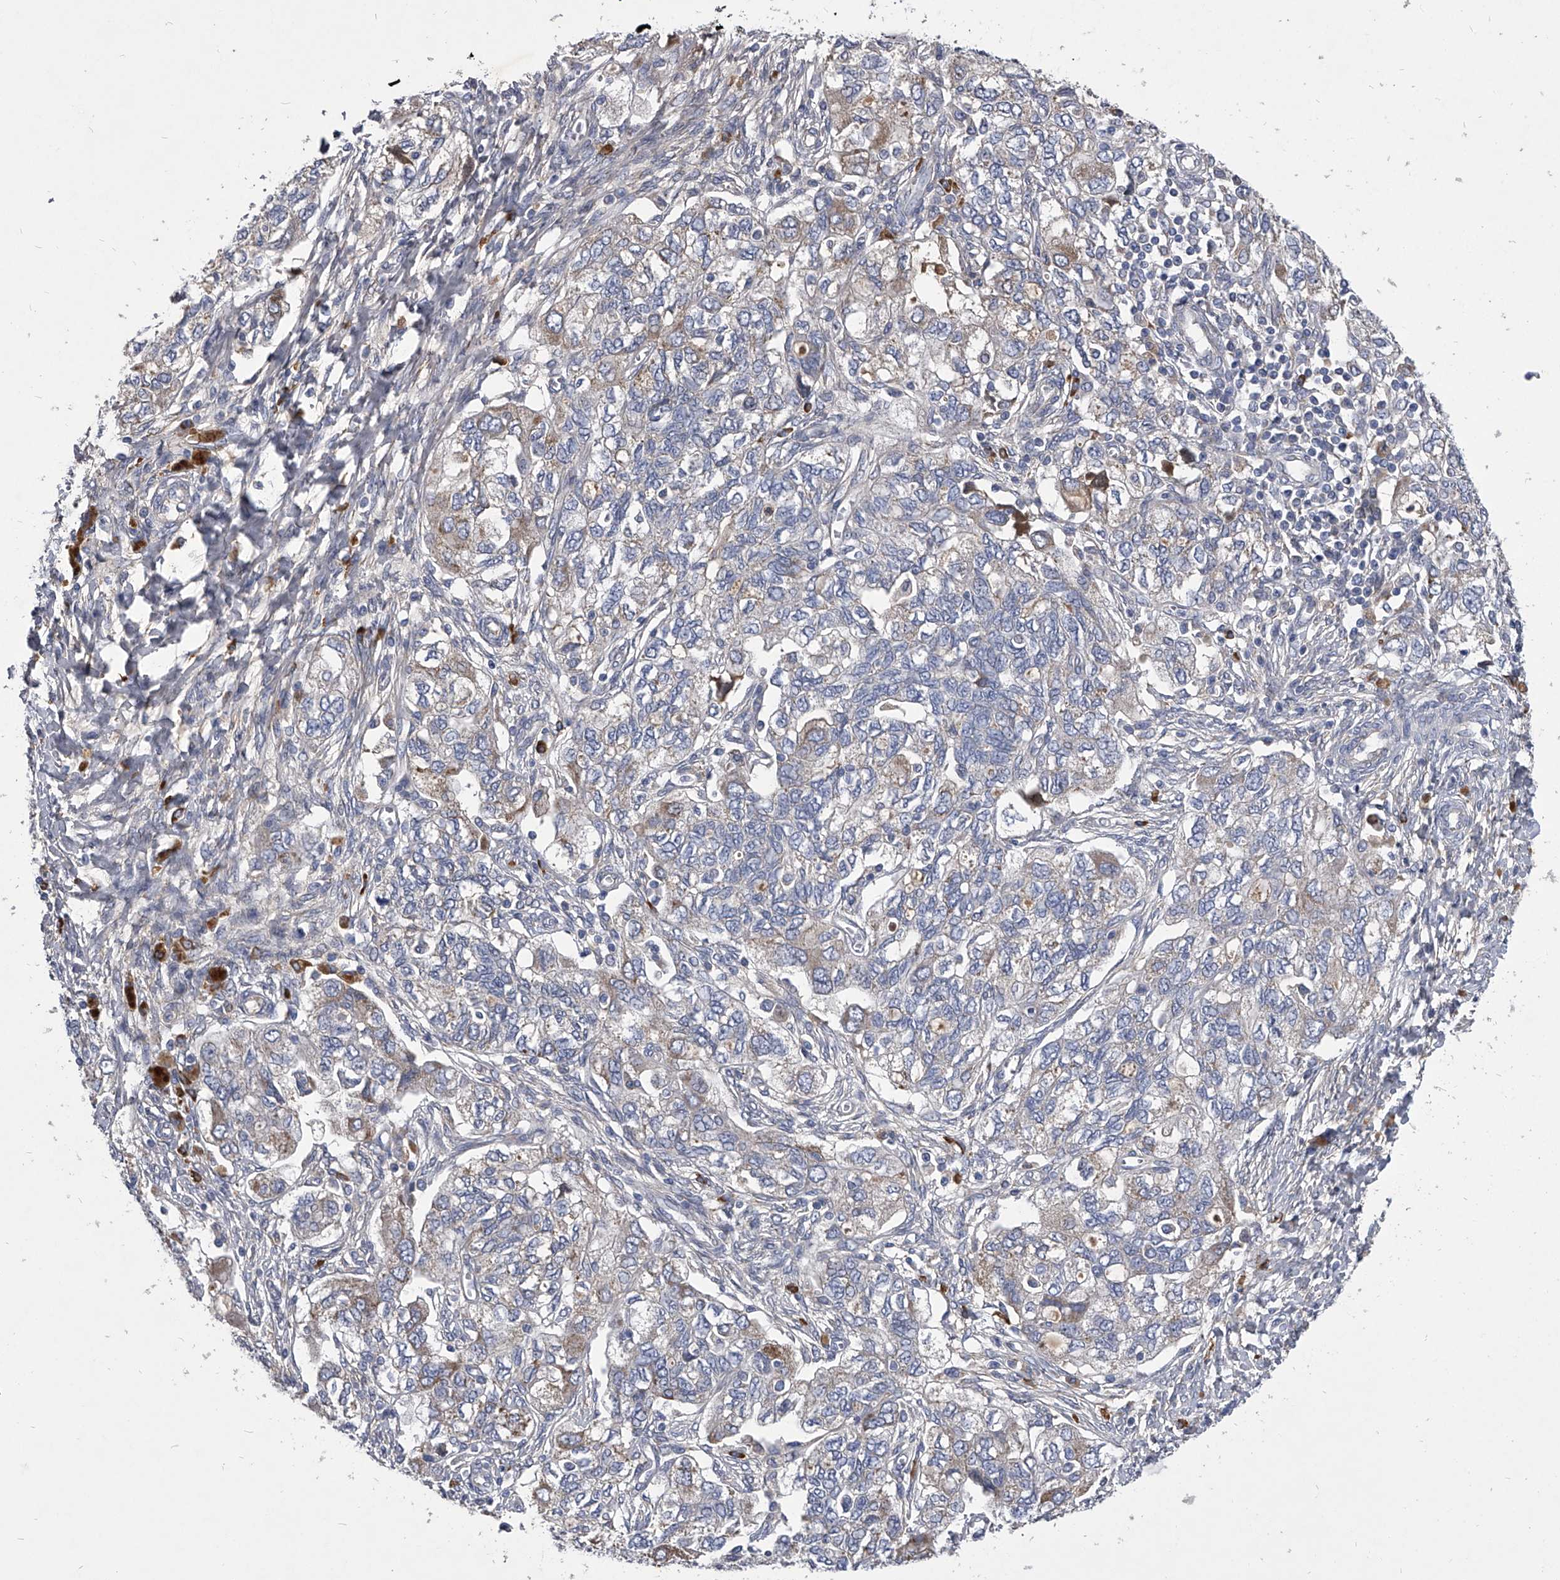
{"staining": {"intensity": "negative", "quantity": "none", "location": "none"}, "tissue": "ovarian cancer", "cell_type": "Tumor cells", "image_type": "cancer", "snomed": [{"axis": "morphology", "description": "Carcinoma, NOS"}, {"axis": "morphology", "description": "Cystadenocarcinoma, serous, NOS"}, {"axis": "topography", "description": "Ovary"}], "caption": "Ovarian cancer was stained to show a protein in brown. There is no significant staining in tumor cells.", "gene": "CCR4", "patient": {"sex": "female", "age": 69}}